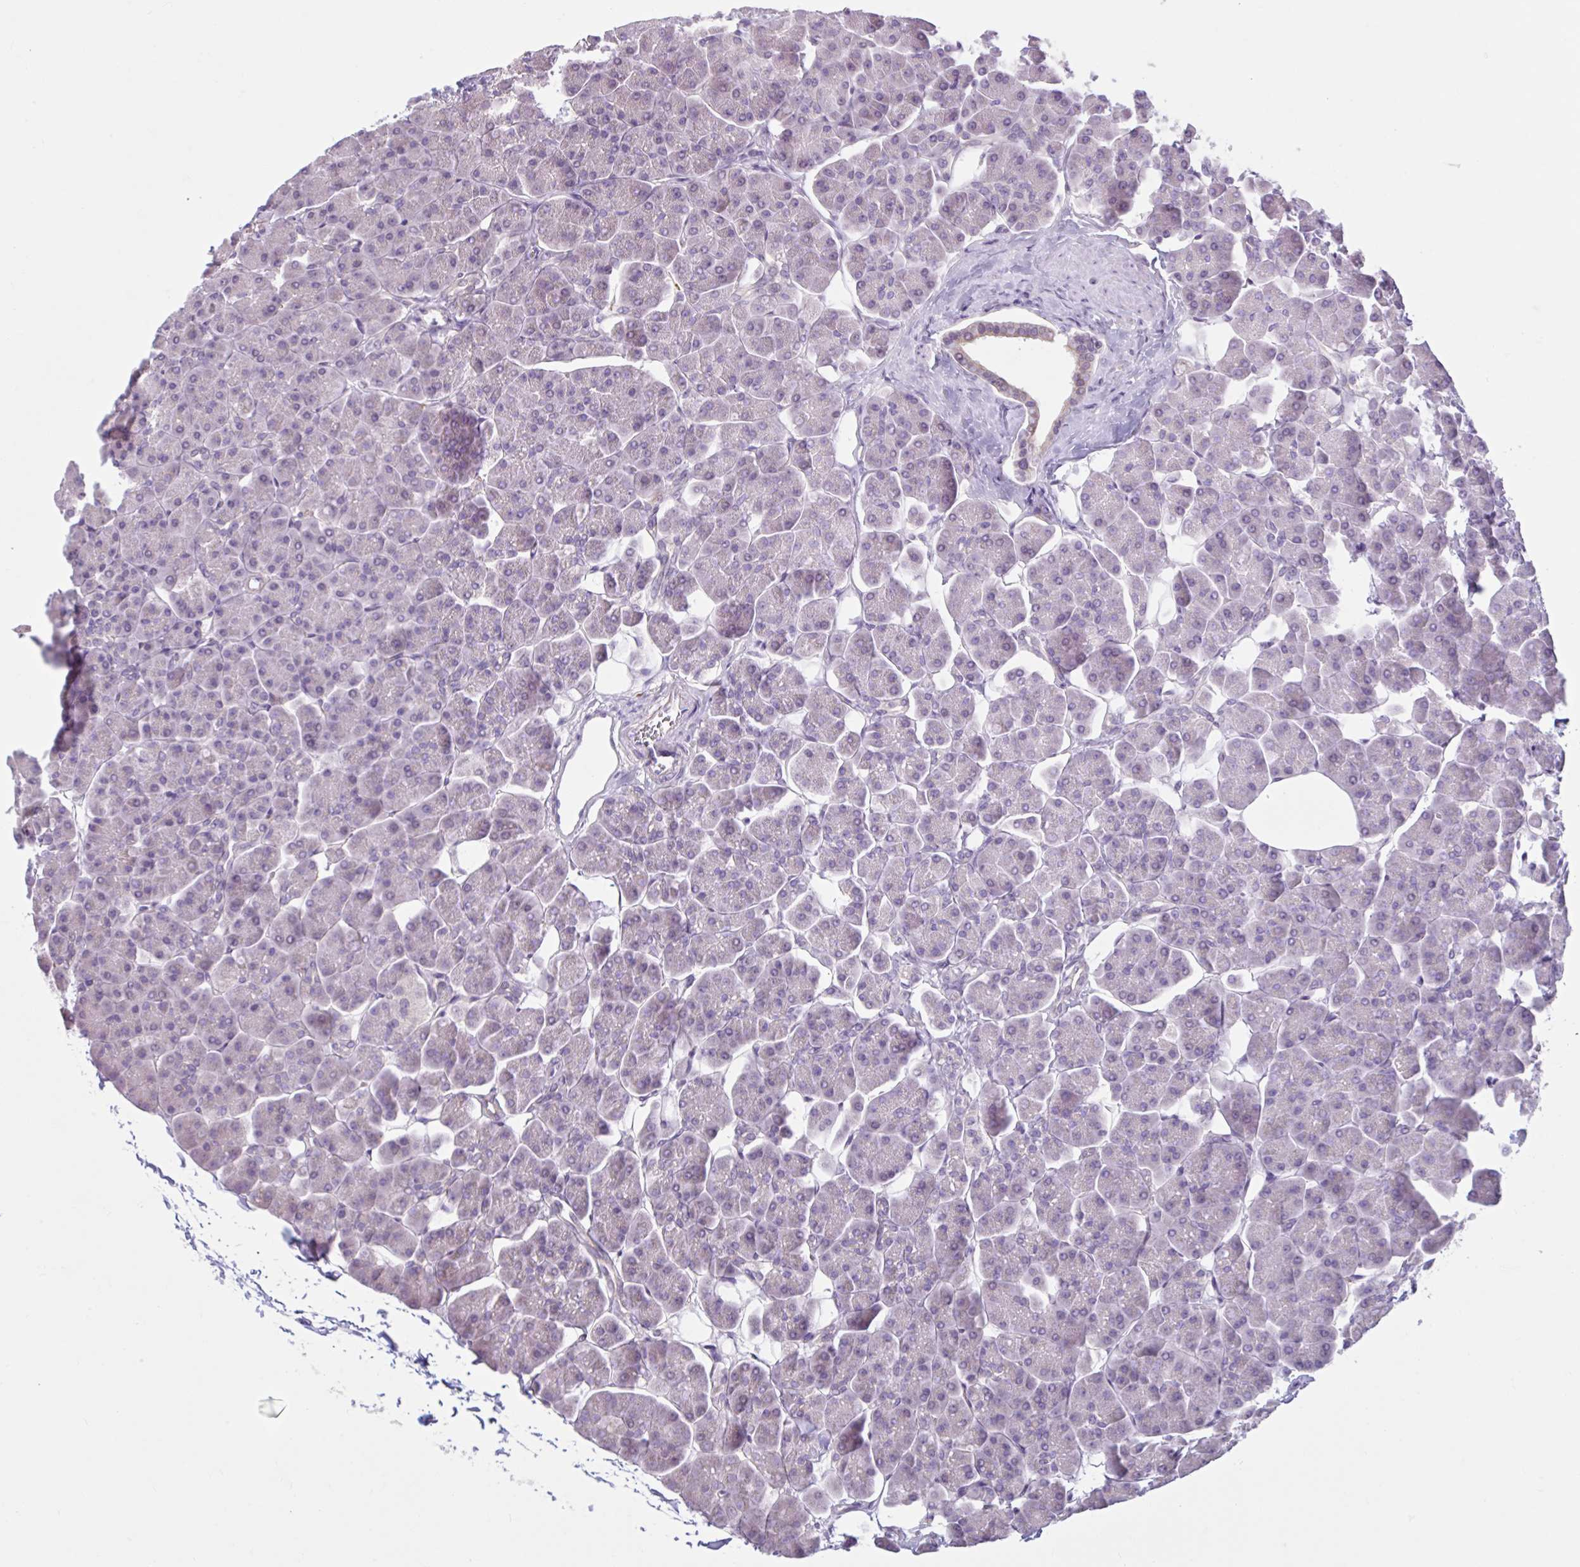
{"staining": {"intensity": "negative", "quantity": "none", "location": "none"}, "tissue": "pancreas", "cell_type": "Exocrine glandular cells", "image_type": "normal", "snomed": [{"axis": "morphology", "description": "Normal tissue, NOS"}, {"axis": "topography", "description": "Pancreas"}, {"axis": "topography", "description": "Peripheral nerve tissue"}], "caption": "This is a image of immunohistochemistry (IHC) staining of benign pancreas, which shows no staining in exocrine glandular cells. (DAB IHC visualized using brightfield microscopy, high magnification).", "gene": "CDH19", "patient": {"sex": "male", "age": 54}}